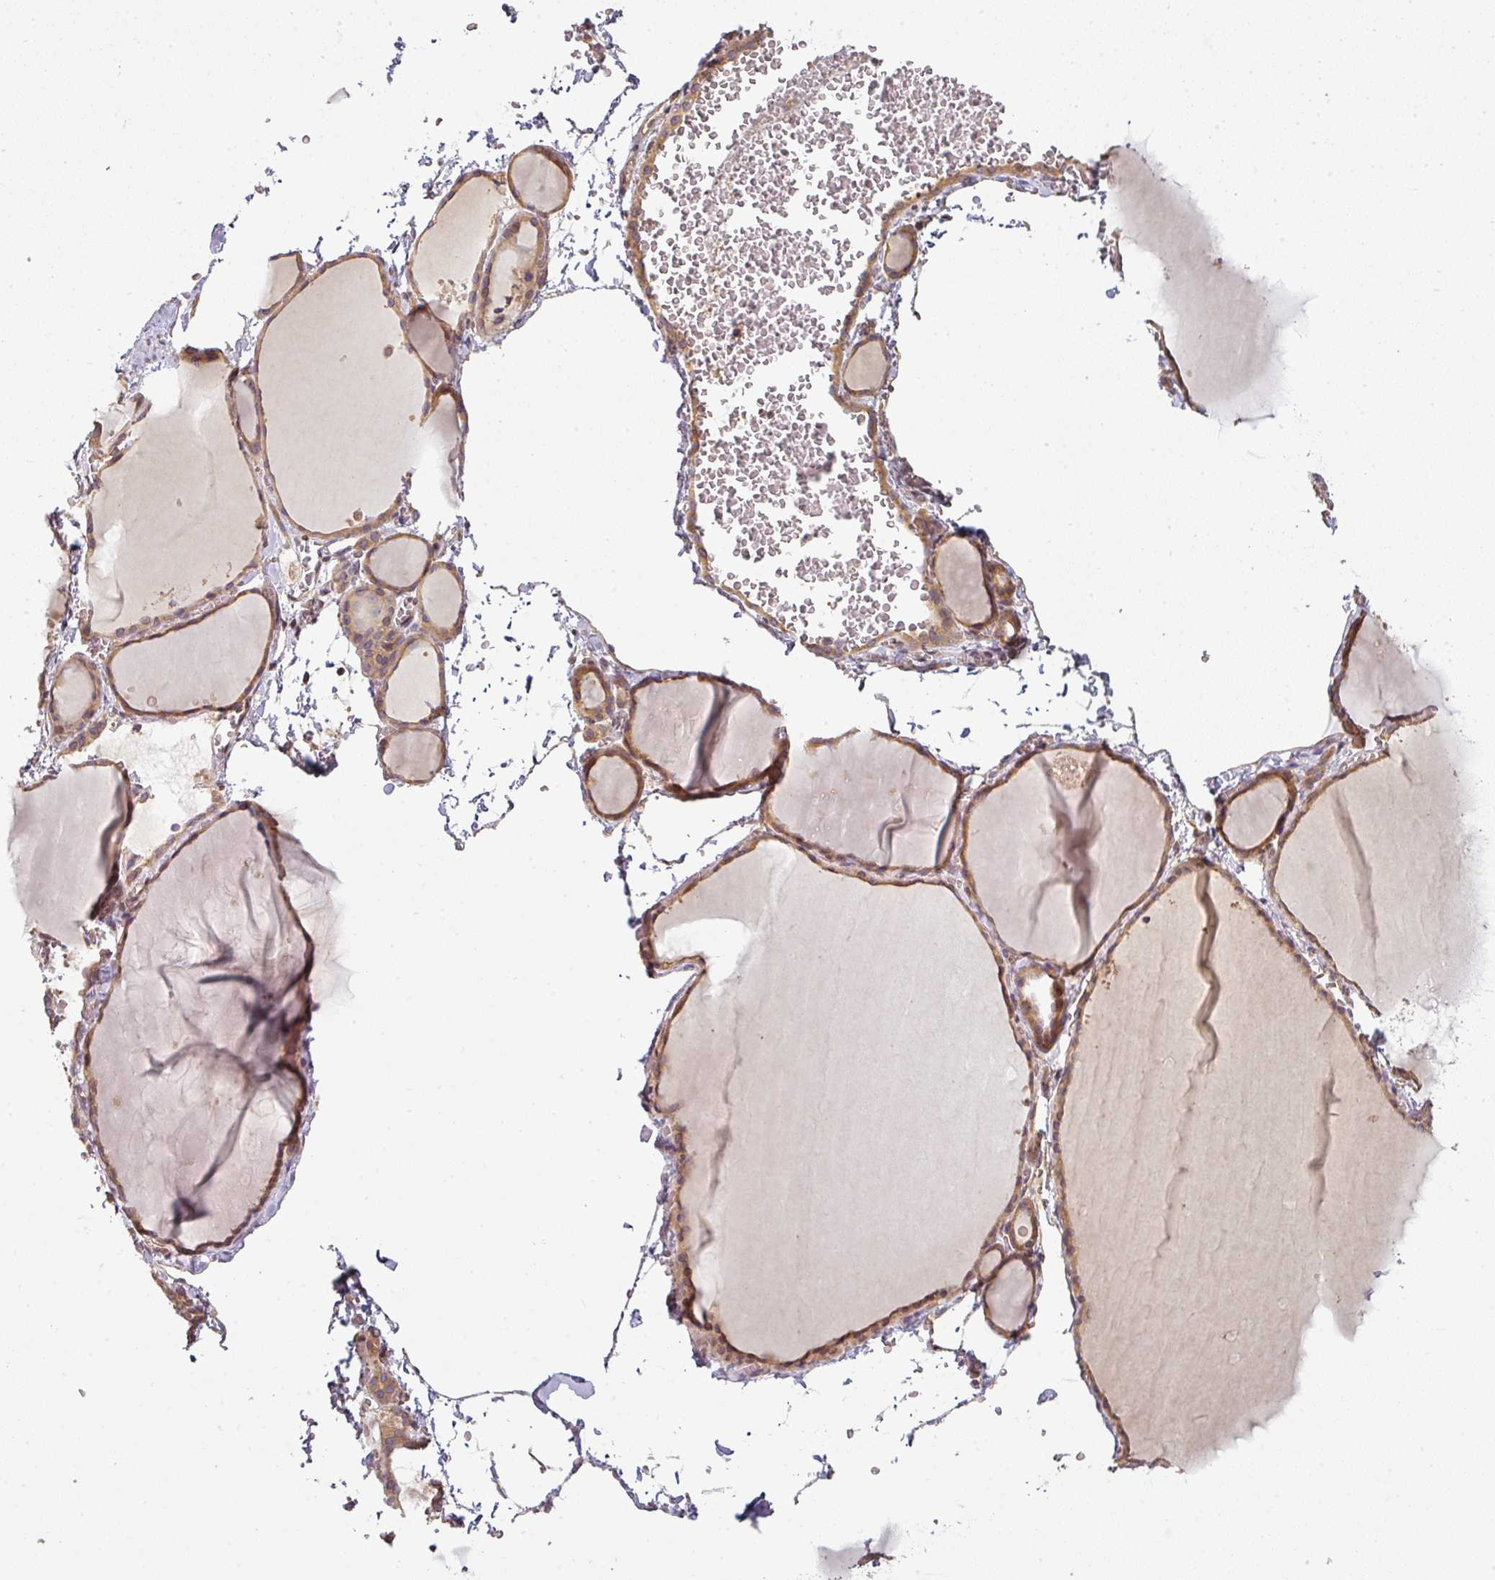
{"staining": {"intensity": "moderate", "quantity": ">75%", "location": "cytoplasmic/membranous"}, "tissue": "thyroid gland", "cell_type": "Glandular cells", "image_type": "normal", "snomed": [{"axis": "morphology", "description": "Normal tissue, NOS"}, {"axis": "topography", "description": "Thyroid gland"}], "caption": "This histopathology image exhibits unremarkable thyroid gland stained with IHC to label a protein in brown. The cytoplasmic/membranous of glandular cells show moderate positivity for the protein. Nuclei are counter-stained blue.", "gene": "RNF31", "patient": {"sex": "female", "age": 49}}